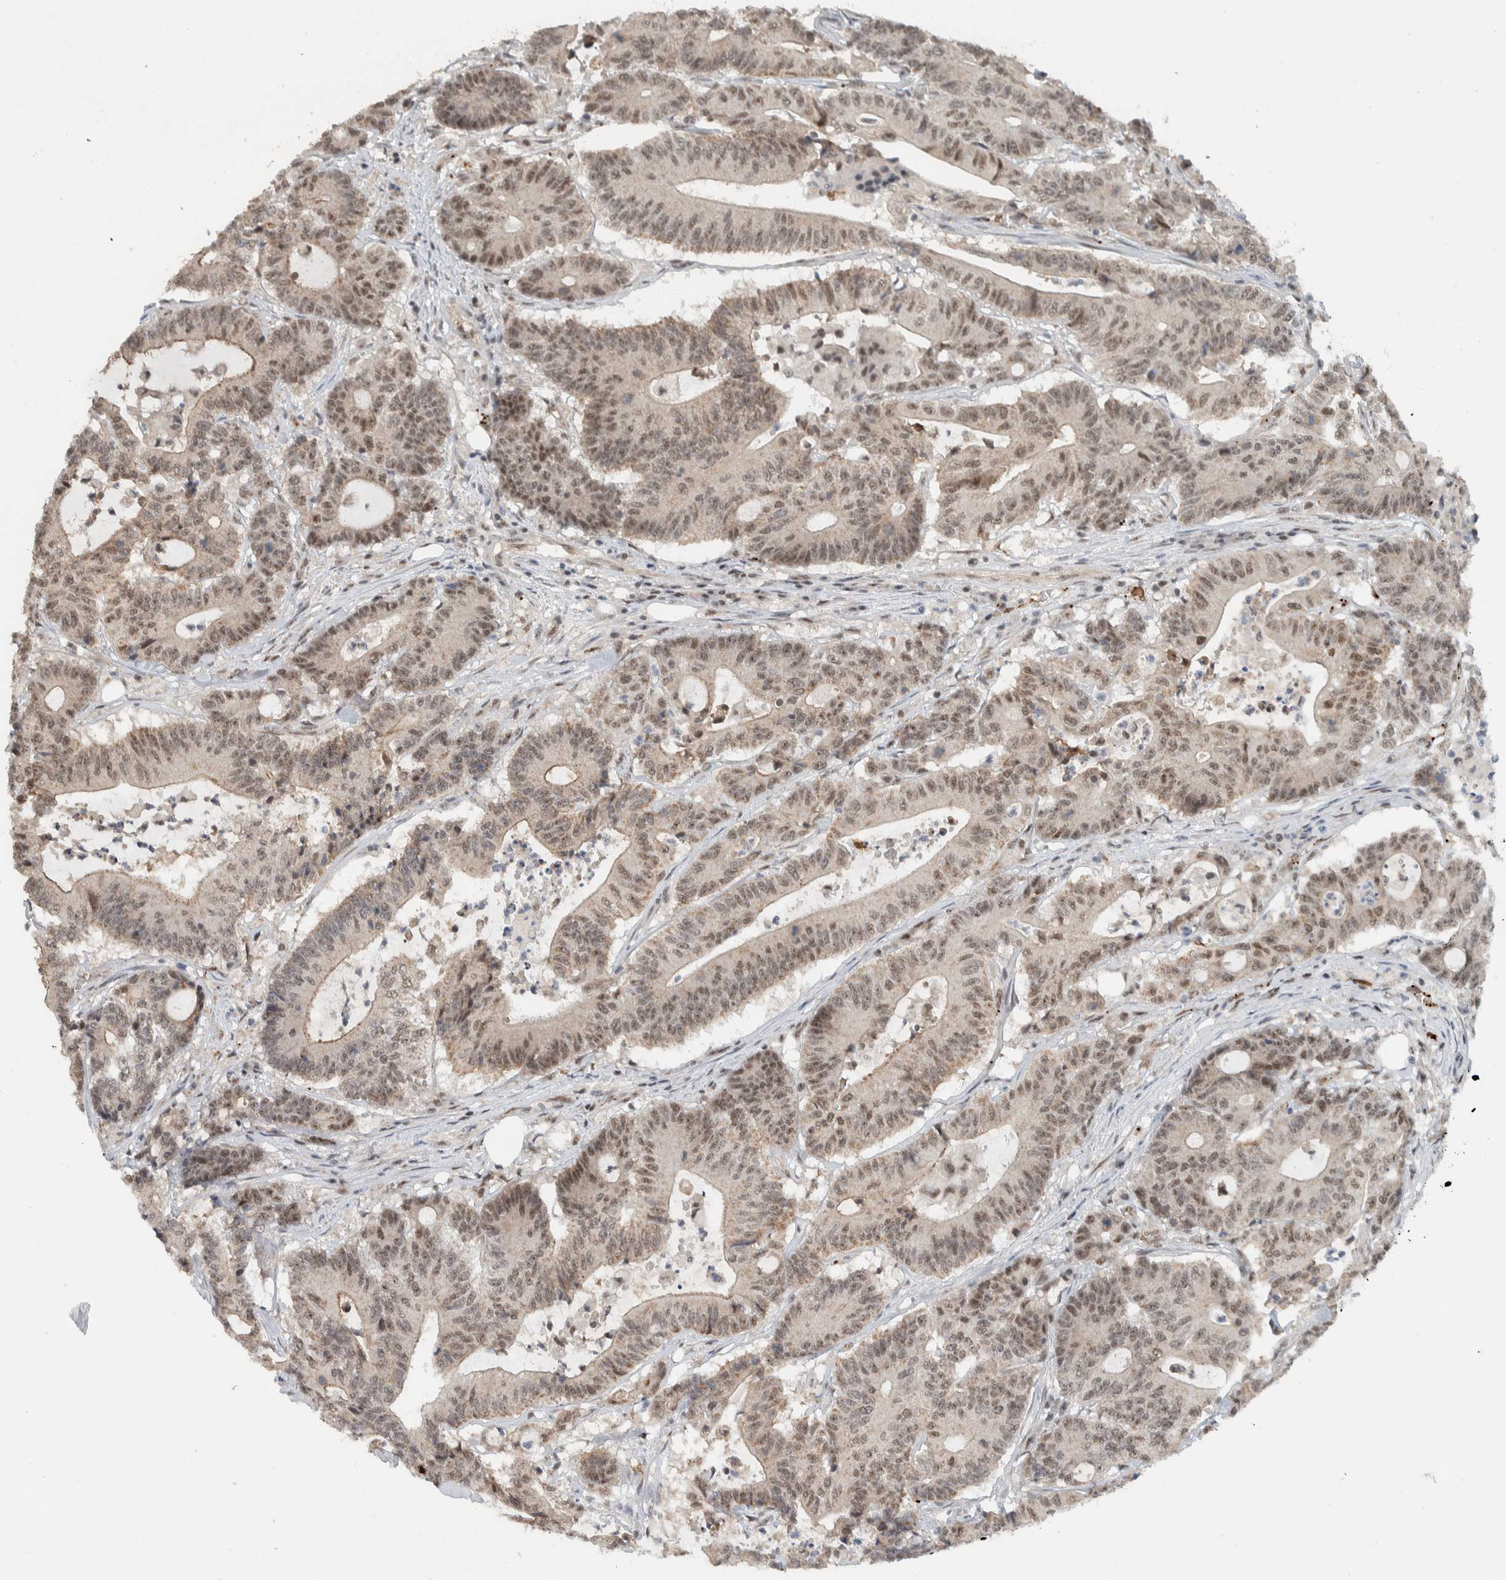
{"staining": {"intensity": "moderate", "quantity": ">75%", "location": "nuclear"}, "tissue": "colorectal cancer", "cell_type": "Tumor cells", "image_type": "cancer", "snomed": [{"axis": "morphology", "description": "Adenocarcinoma, NOS"}, {"axis": "topography", "description": "Colon"}], "caption": "Immunohistochemistry (IHC) photomicrograph of colorectal cancer stained for a protein (brown), which demonstrates medium levels of moderate nuclear positivity in about >75% of tumor cells.", "gene": "ZFP91", "patient": {"sex": "female", "age": 84}}